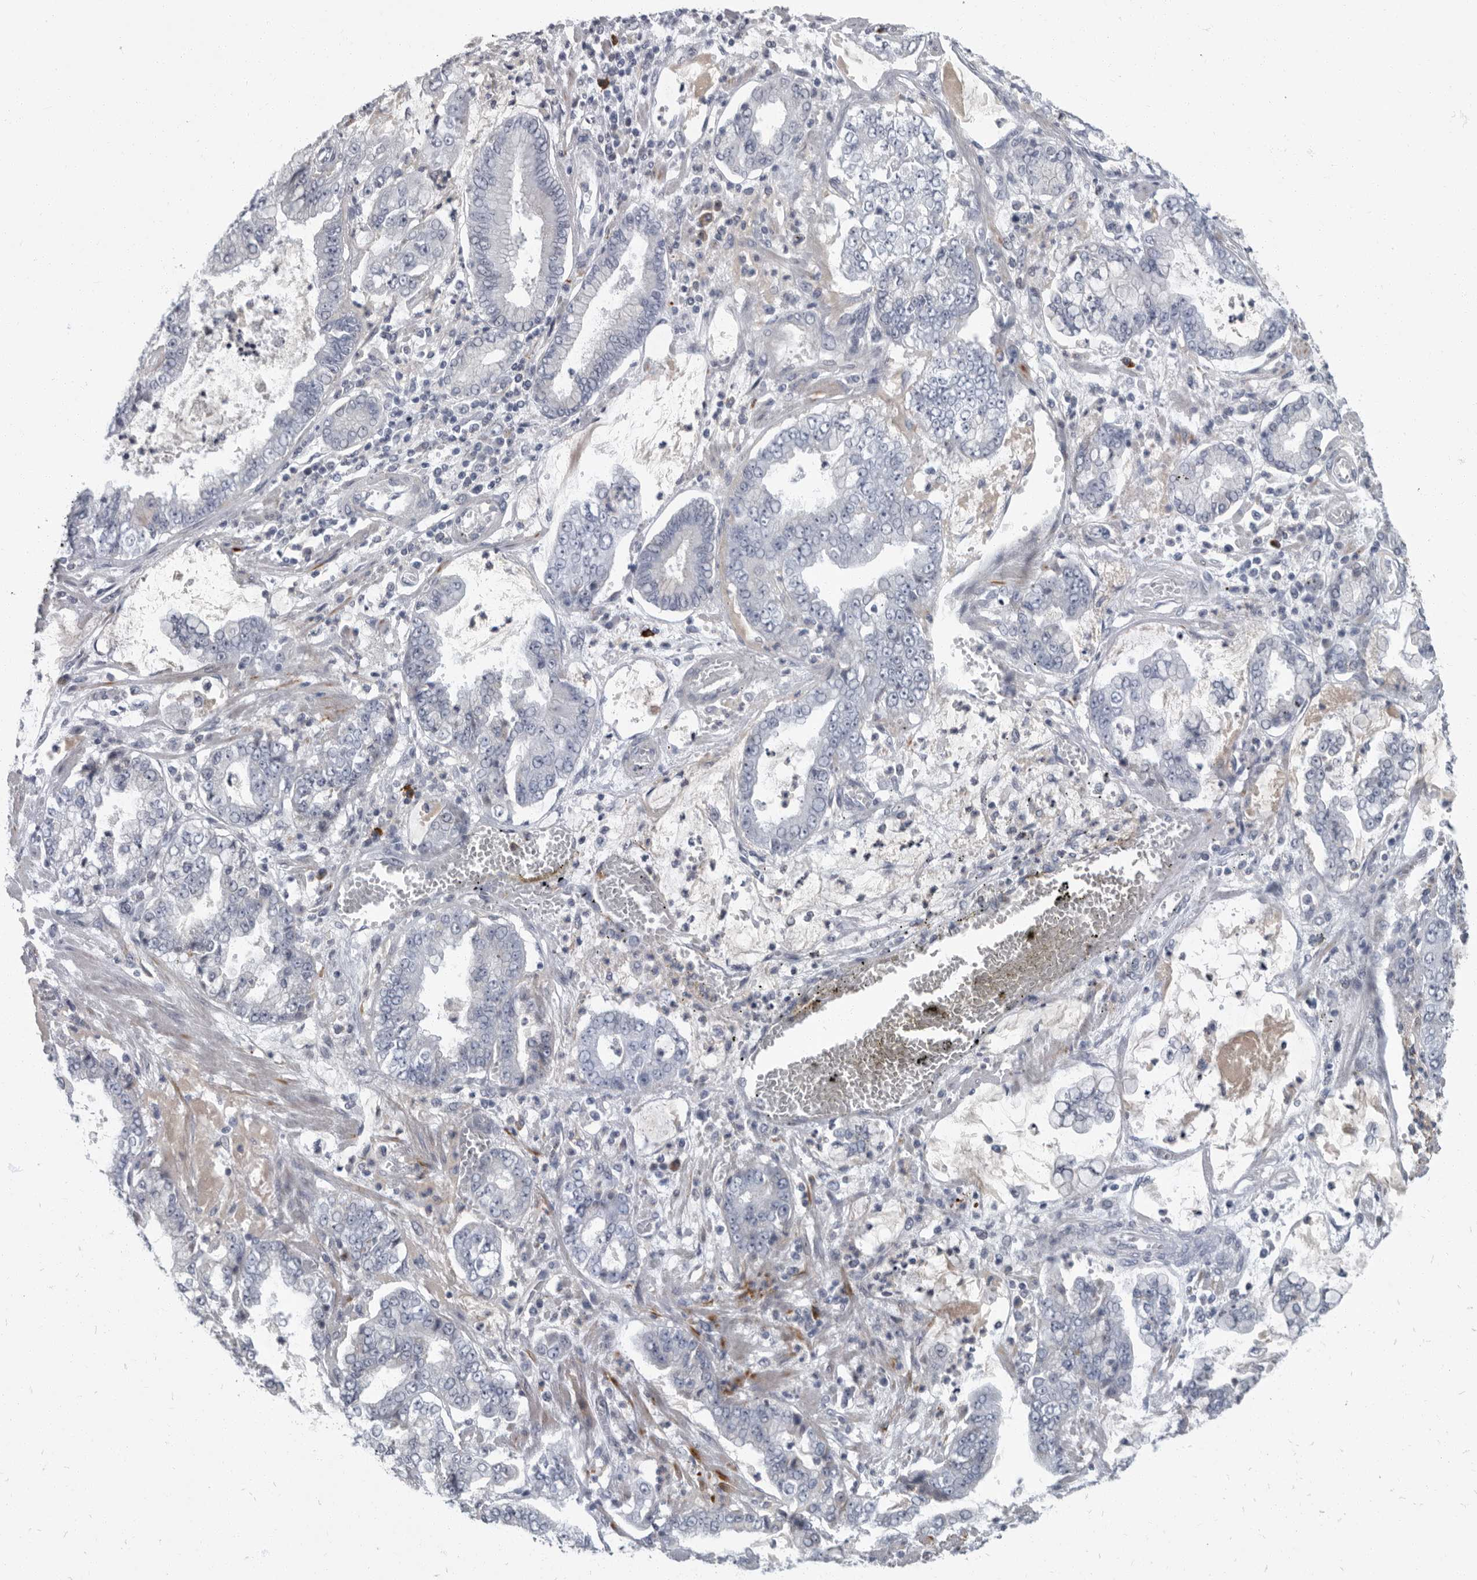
{"staining": {"intensity": "negative", "quantity": "none", "location": "none"}, "tissue": "stomach cancer", "cell_type": "Tumor cells", "image_type": "cancer", "snomed": [{"axis": "morphology", "description": "Adenocarcinoma, NOS"}, {"axis": "topography", "description": "Stomach"}], "caption": "The histopathology image displays no staining of tumor cells in stomach adenocarcinoma.", "gene": "SLC25A39", "patient": {"sex": "male", "age": 76}}